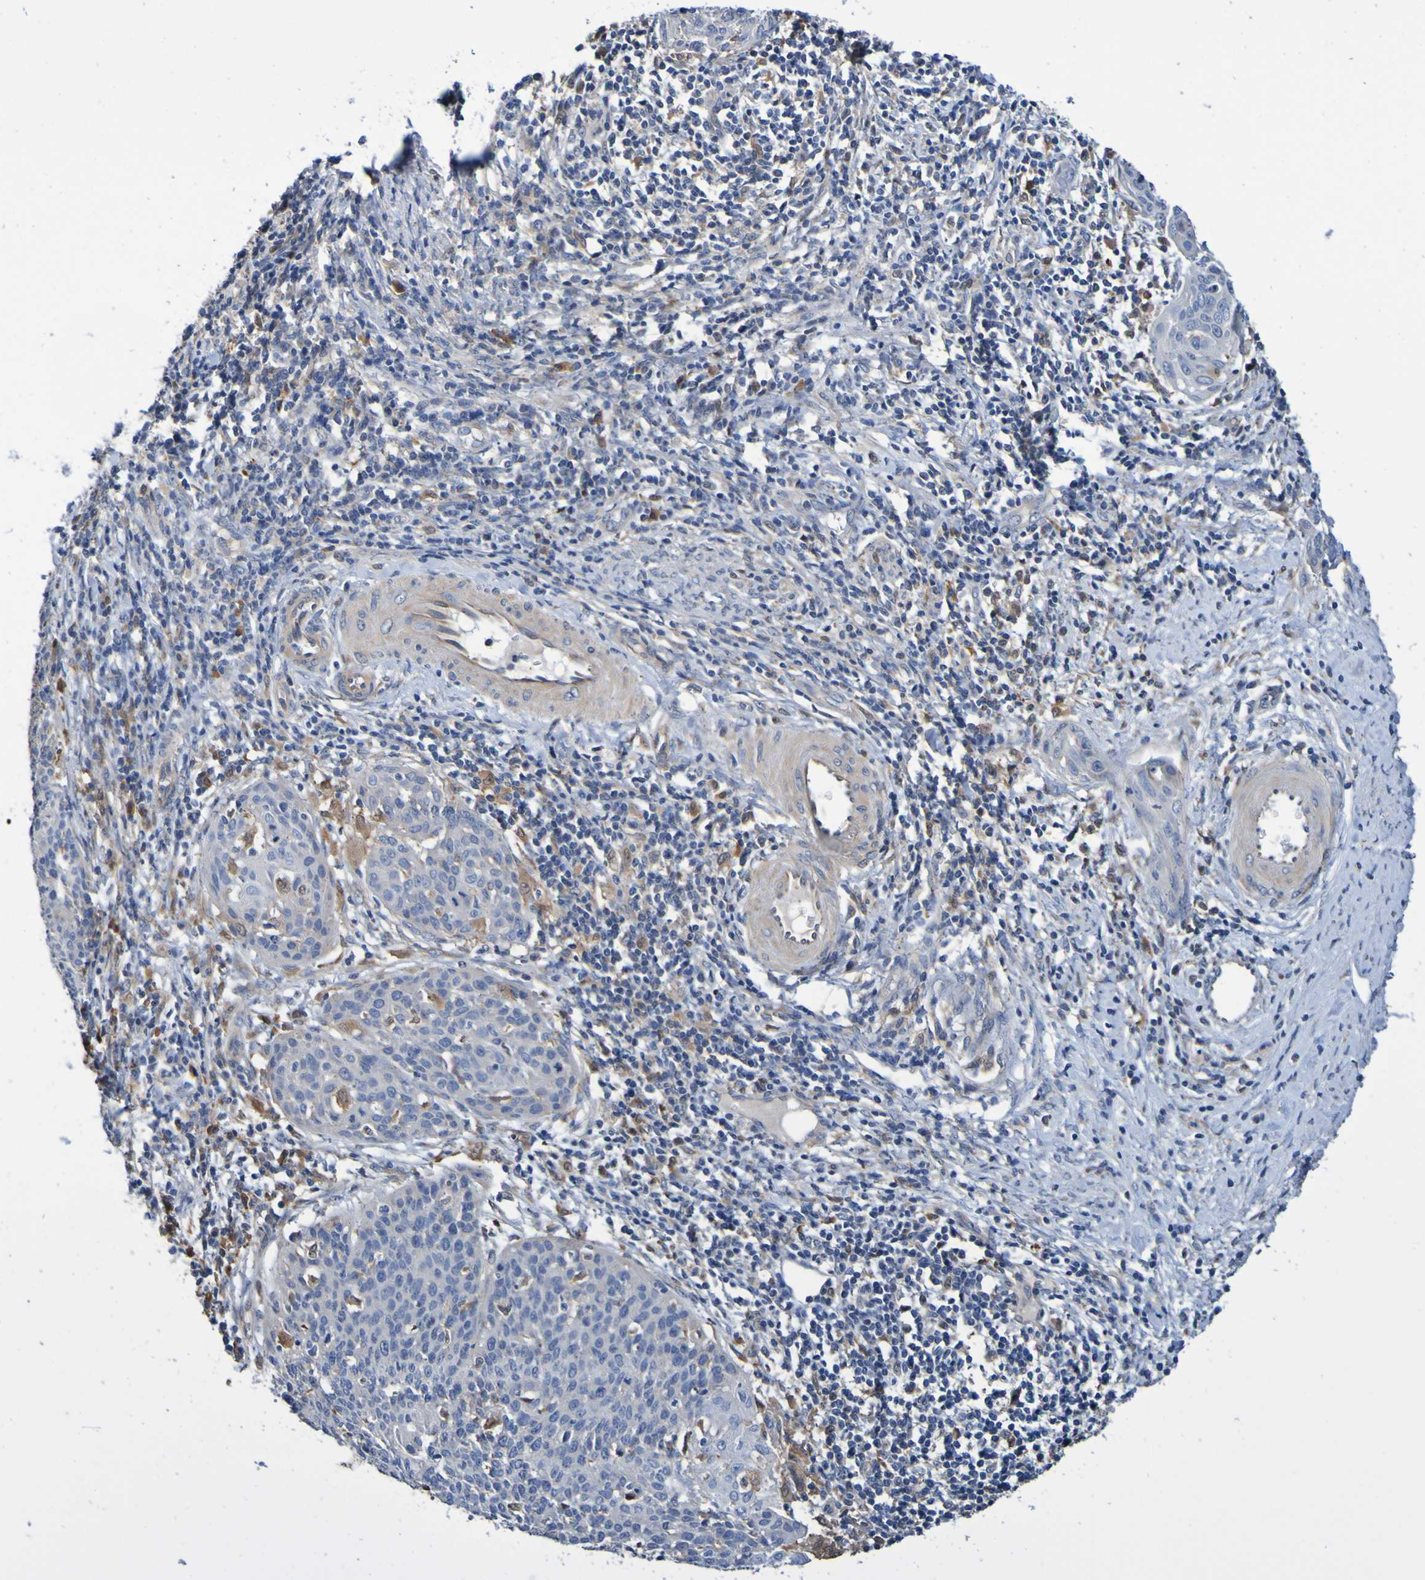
{"staining": {"intensity": "negative", "quantity": "none", "location": "none"}, "tissue": "cervical cancer", "cell_type": "Tumor cells", "image_type": "cancer", "snomed": [{"axis": "morphology", "description": "Squamous cell carcinoma, NOS"}, {"axis": "topography", "description": "Cervix"}], "caption": "Cervical cancer (squamous cell carcinoma) stained for a protein using immunohistochemistry (IHC) displays no expression tumor cells.", "gene": "METAP2", "patient": {"sex": "female", "age": 38}}